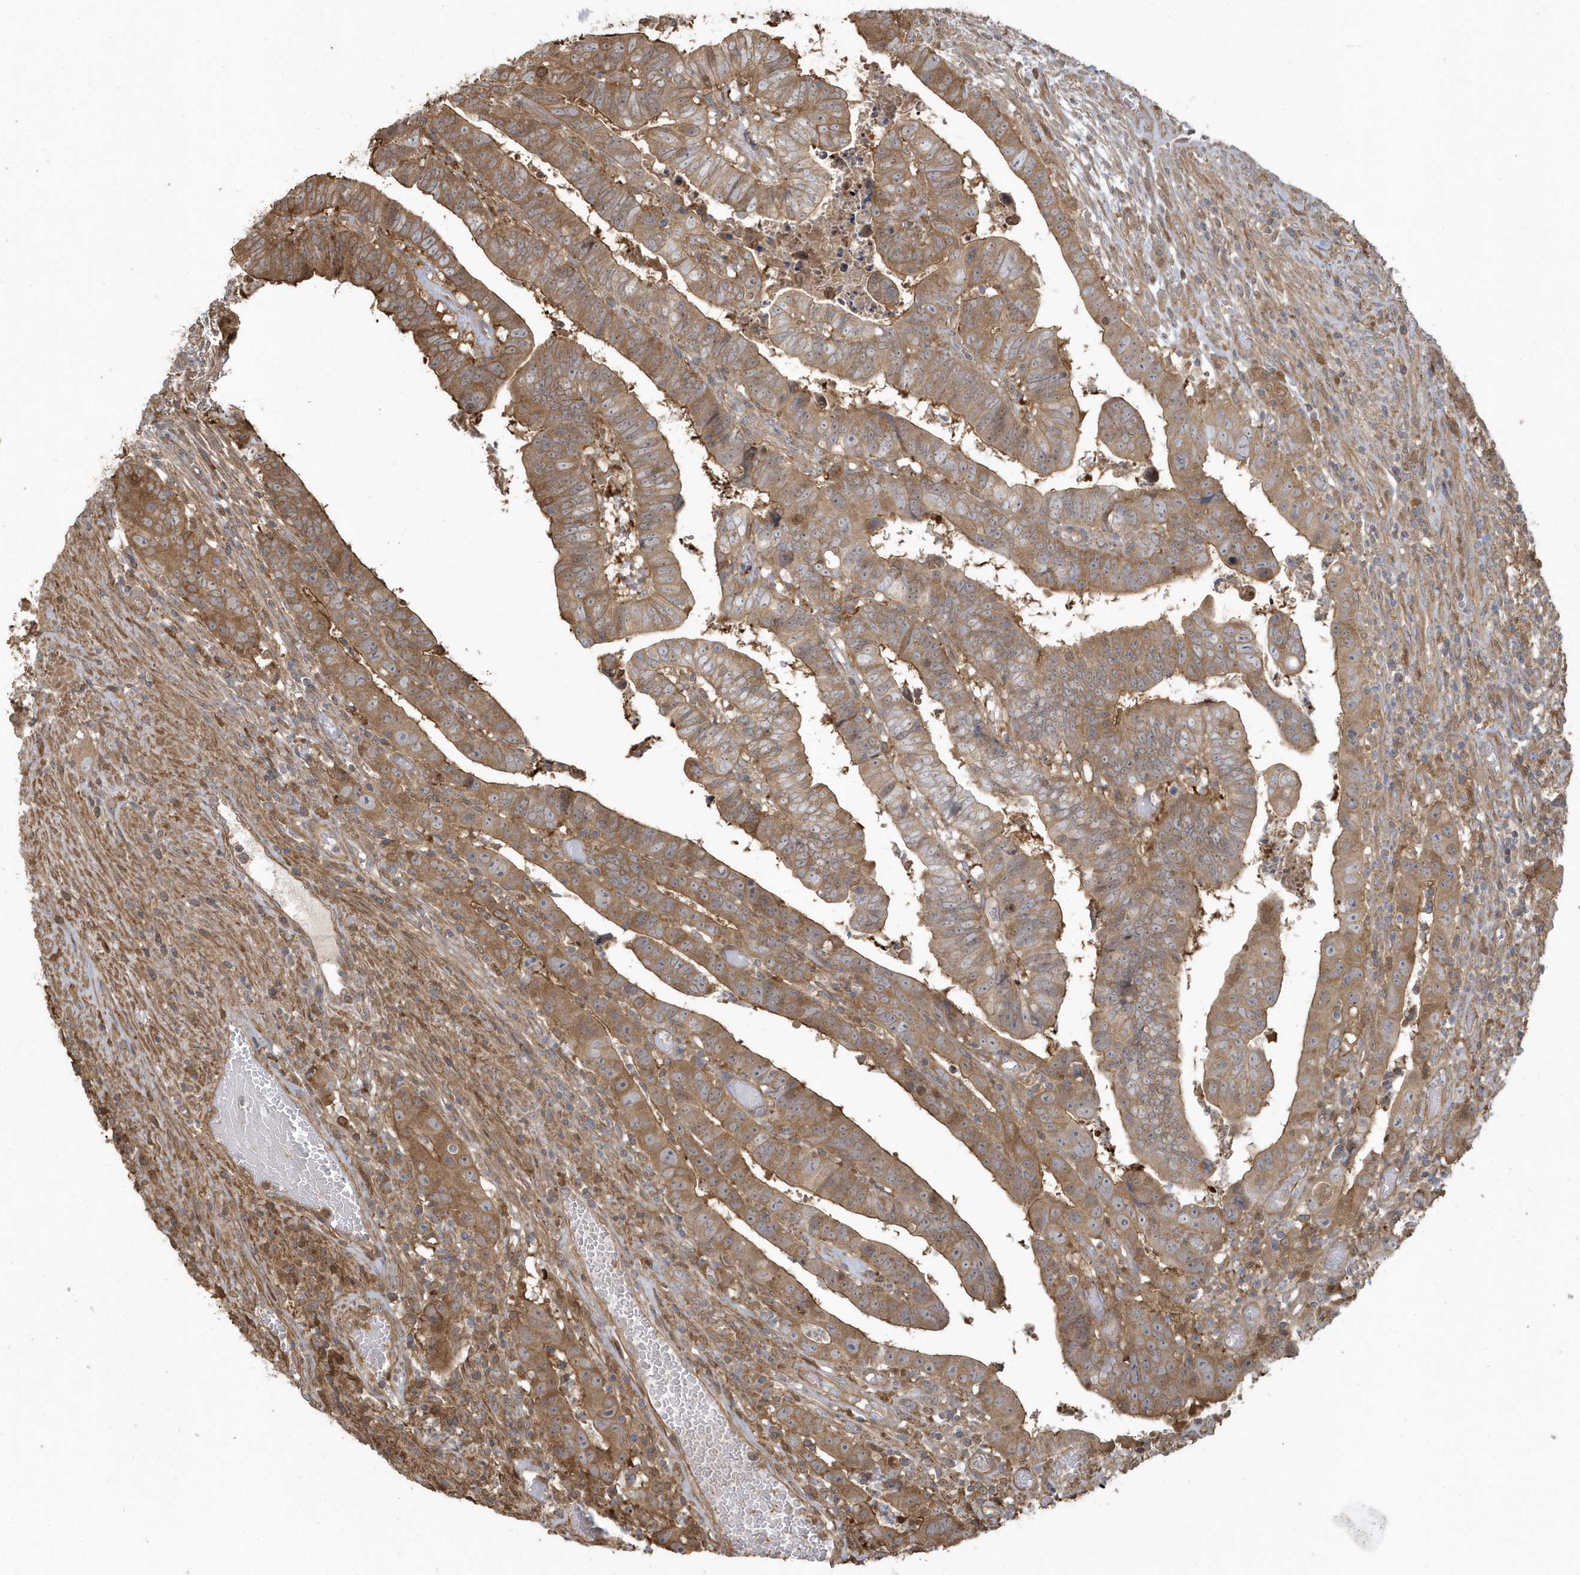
{"staining": {"intensity": "moderate", "quantity": ">75%", "location": "cytoplasmic/membranous"}, "tissue": "colorectal cancer", "cell_type": "Tumor cells", "image_type": "cancer", "snomed": [{"axis": "morphology", "description": "Normal tissue, NOS"}, {"axis": "morphology", "description": "Adenocarcinoma, NOS"}, {"axis": "topography", "description": "Rectum"}], "caption": "Moderate cytoplasmic/membranous protein expression is present in about >75% of tumor cells in colorectal cancer (adenocarcinoma).", "gene": "HNMT", "patient": {"sex": "female", "age": 65}}